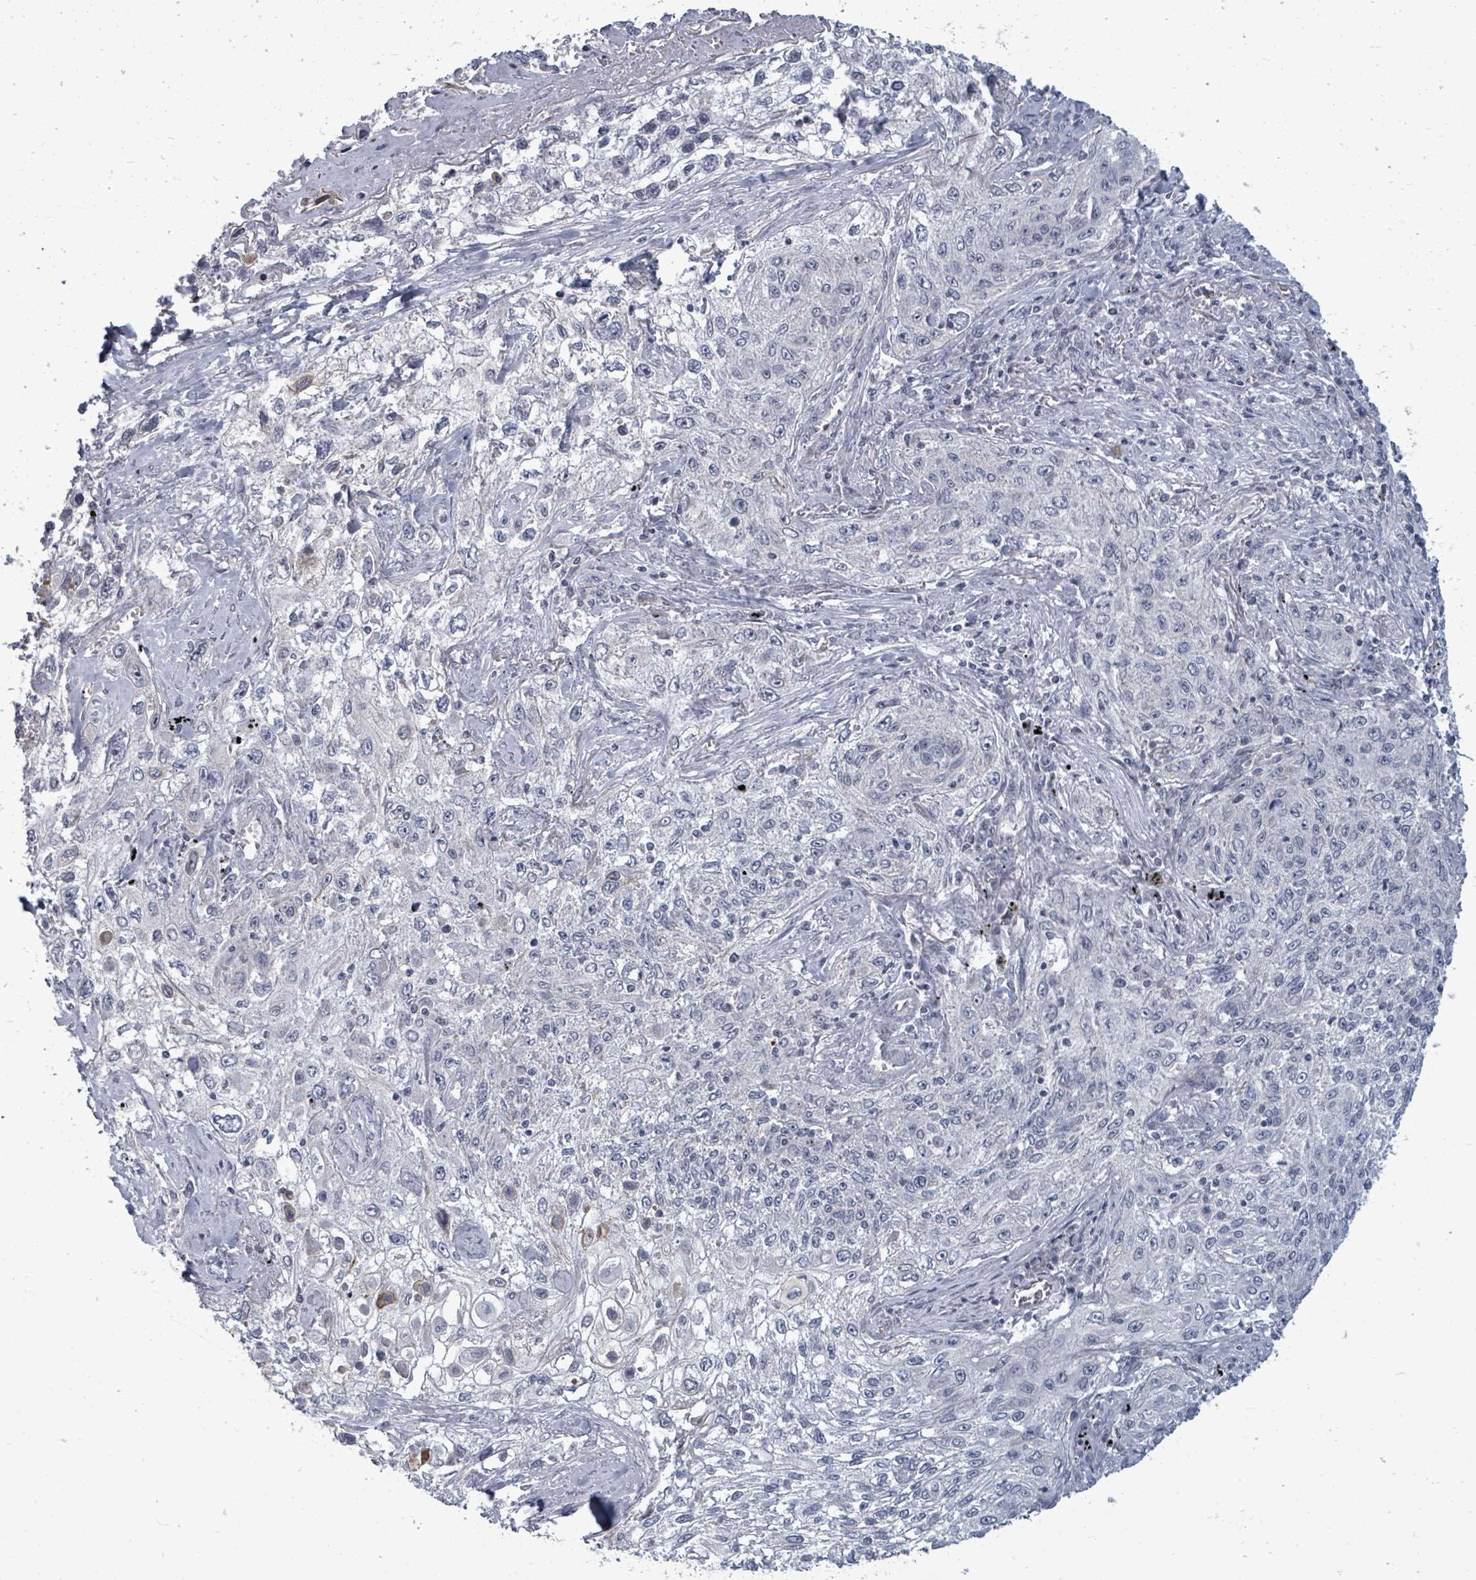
{"staining": {"intensity": "negative", "quantity": "none", "location": "none"}, "tissue": "lung cancer", "cell_type": "Tumor cells", "image_type": "cancer", "snomed": [{"axis": "morphology", "description": "Squamous cell carcinoma, NOS"}, {"axis": "topography", "description": "Lung"}], "caption": "Tumor cells show no significant protein expression in lung squamous cell carcinoma. The staining was performed using DAB to visualize the protein expression in brown, while the nuclei were stained in blue with hematoxylin (Magnification: 20x).", "gene": "PTPN20", "patient": {"sex": "female", "age": 69}}